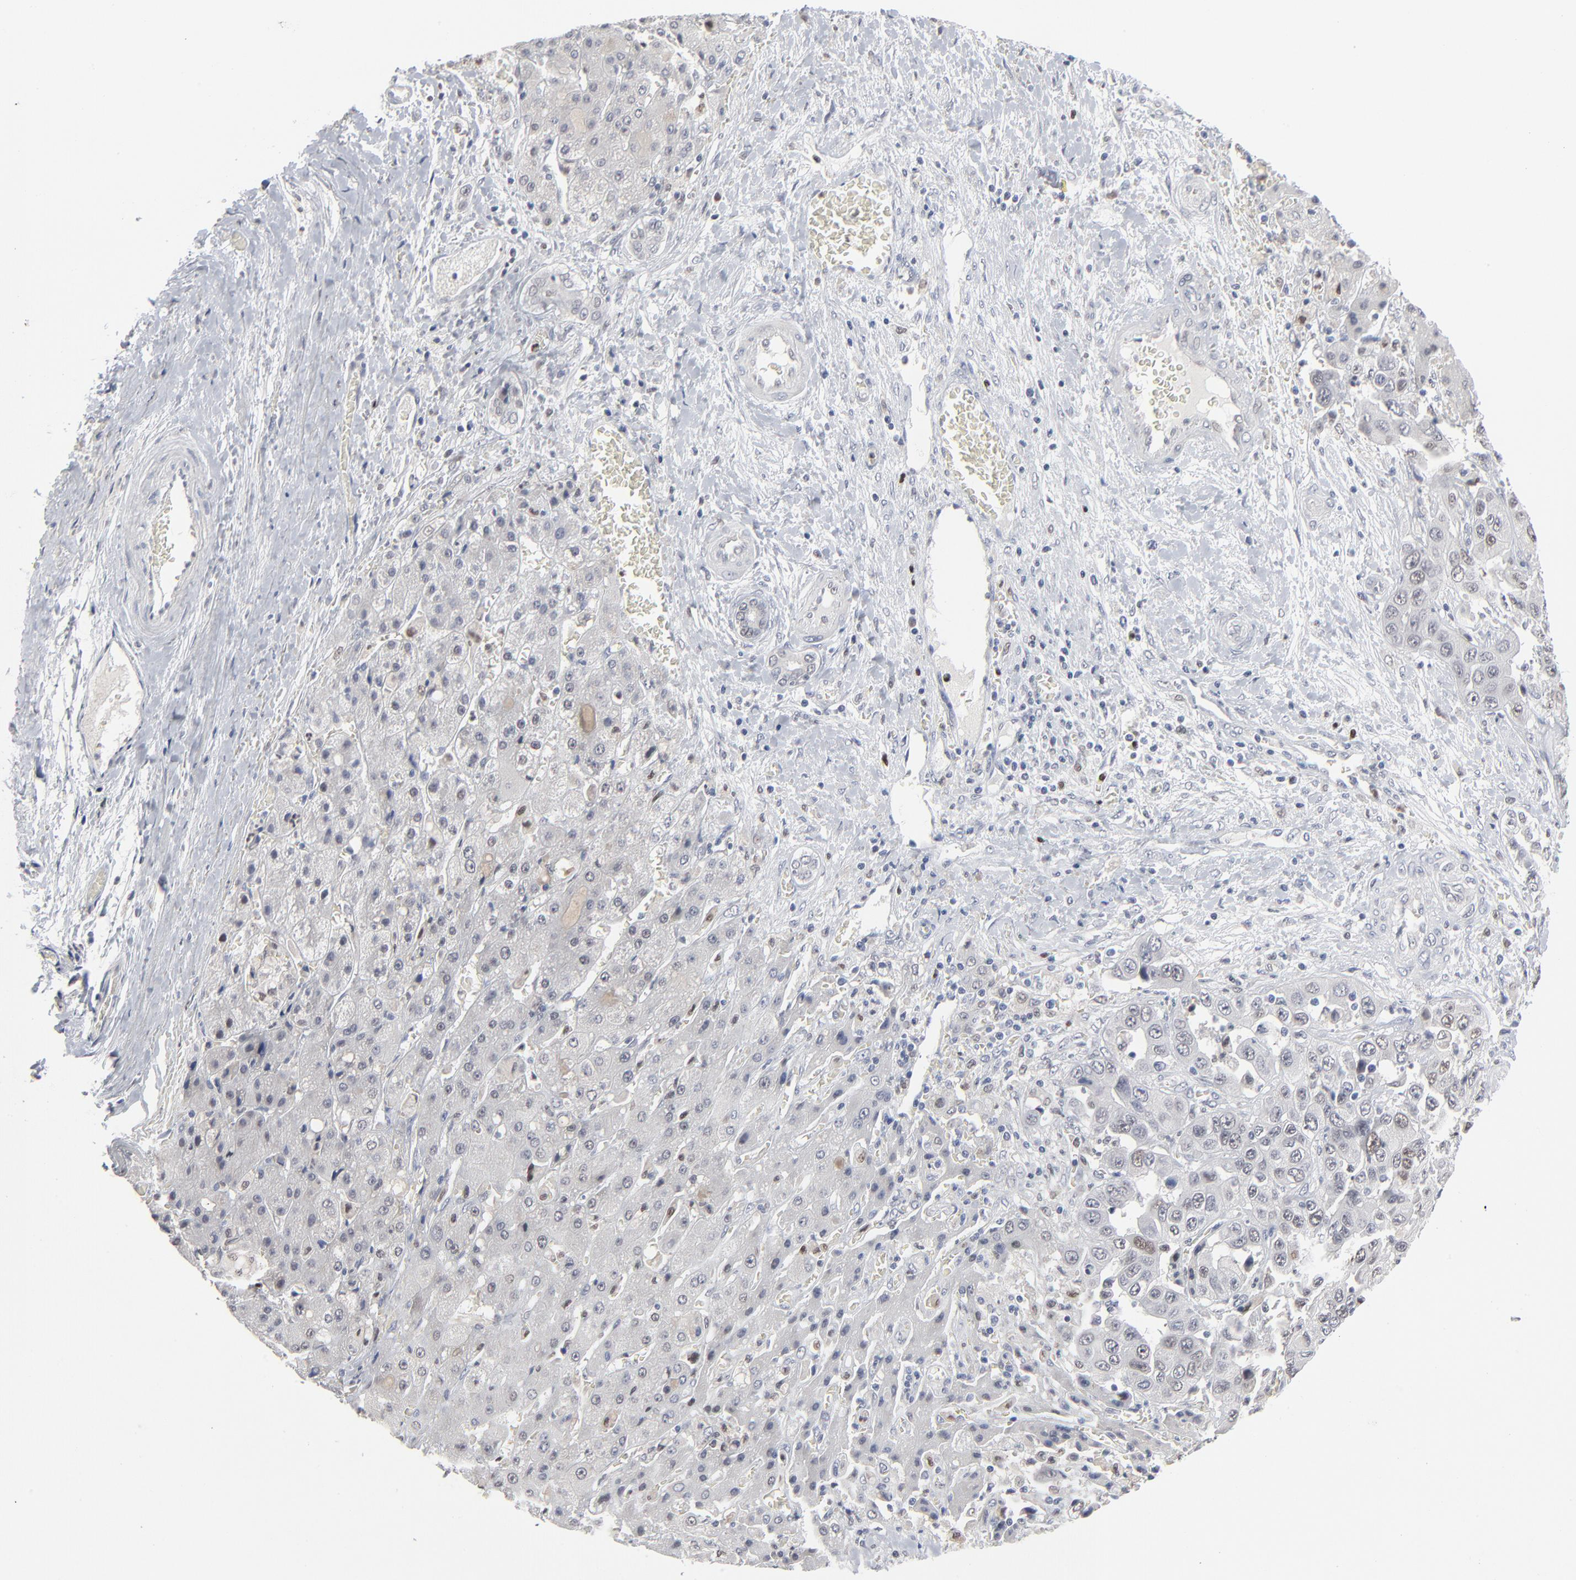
{"staining": {"intensity": "weak", "quantity": "<25%", "location": "nuclear"}, "tissue": "liver cancer", "cell_type": "Tumor cells", "image_type": "cancer", "snomed": [{"axis": "morphology", "description": "Cholangiocarcinoma"}, {"axis": "topography", "description": "Liver"}], "caption": "DAB immunohistochemical staining of cholangiocarcinoma (liver) exhibits no significant staining in tumor cells.", "gene": "FOXN2", "patient": {"sex": "female", "age": 52}}